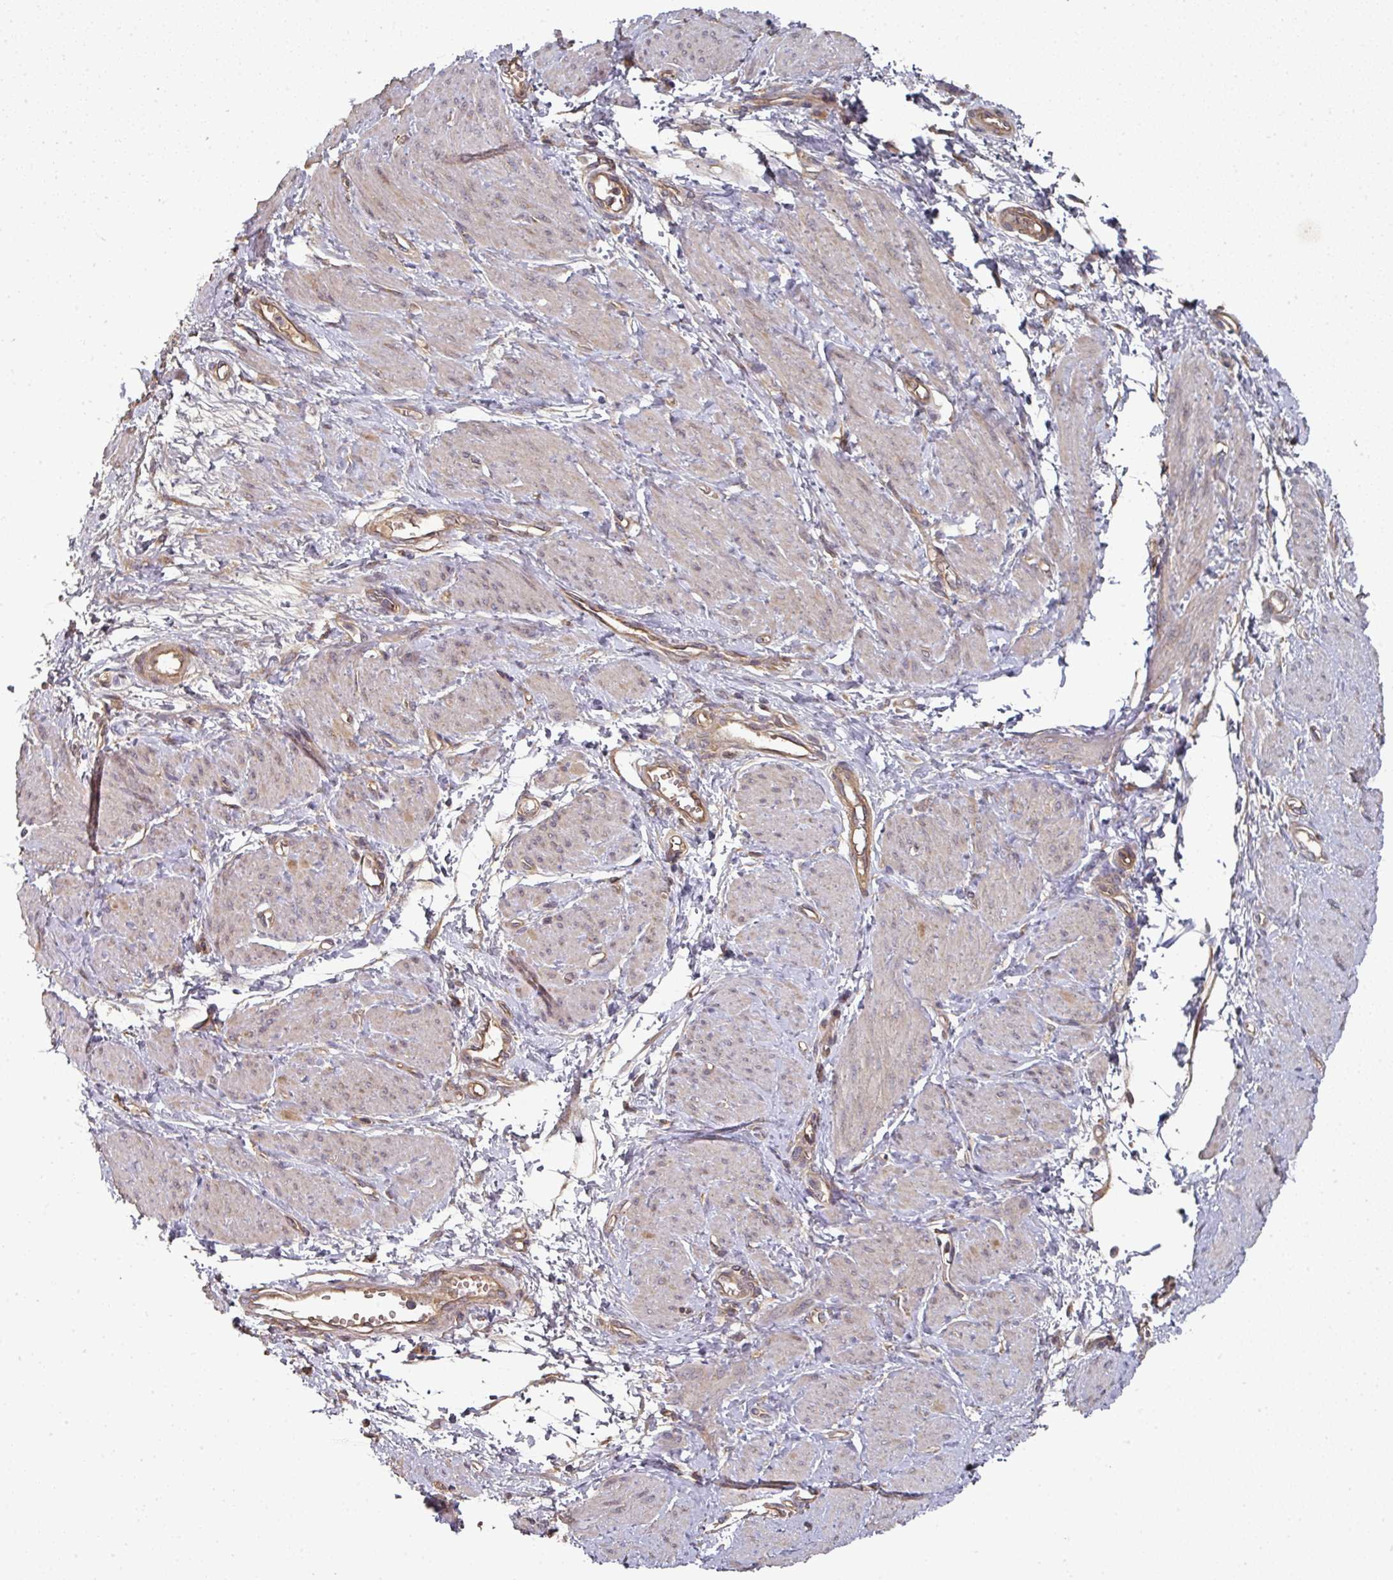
{"staining": {"intensity": "weak", "quantity": "25%-75%", "location": "cytoplasmic/membranous"}, "tissue": "smooth muscle", "cell_type": "Smooth muscle cells", "image_type": "normal", "snomed": [{"axis": "morphology", "description": "Normal tissue, NOS"}, {"axis": "topography", "description": "Smooth muscle"}, {"axis": "topography", "description": "Uterus"}], "caption": "A low amount of weak cytoplasmic/membranous positivity is present in approximately 25%-75% of smooth muscle cells in normal smooth muscle.", "gene": "EDEM2", "patient": {"sex": "female", "age": 39}}